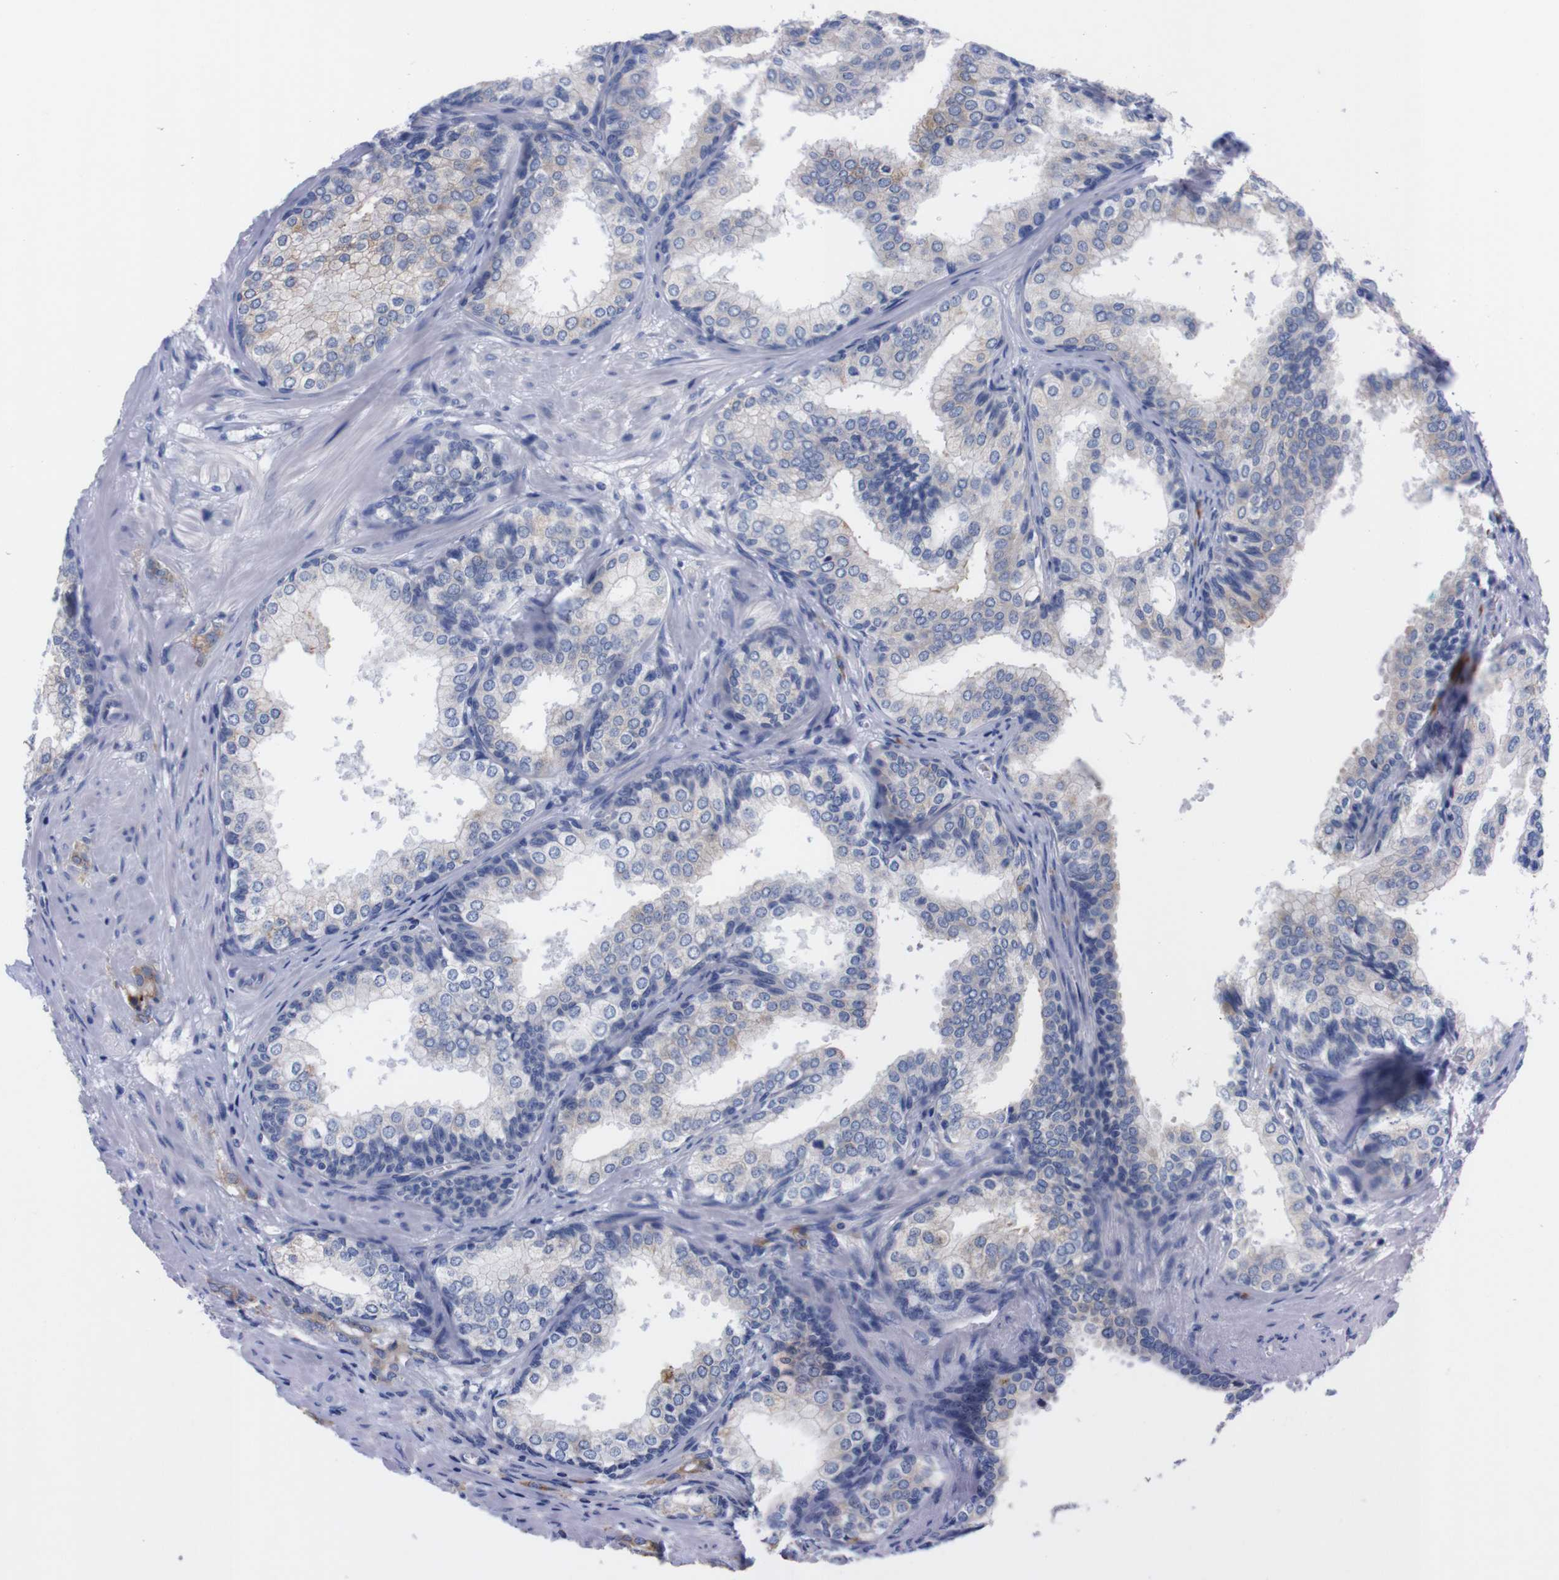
{"staining": {"intensity": "moderate", "quantity": "<25%", "location": "cytoplasmic/membranous"}, "tissue": "prostate cancer", "cell_type": "Tumor cells", "image_type": "cancer", "snomed": [{"axis": "morphology", "description": "Adenocarcinoma, High grade"}, {"axis": "topography", "description": "Prostate"}], "caption": "A photomicrograph showing moderate cytoplasmic/membranous expression in about <25% of tumor cells in adenocarcinoma (high-grade) (prostate), as visualized by brown immunohistochemical staining.", "gene": "NEBL", "patient": {"sex": "male", "age": 64}}